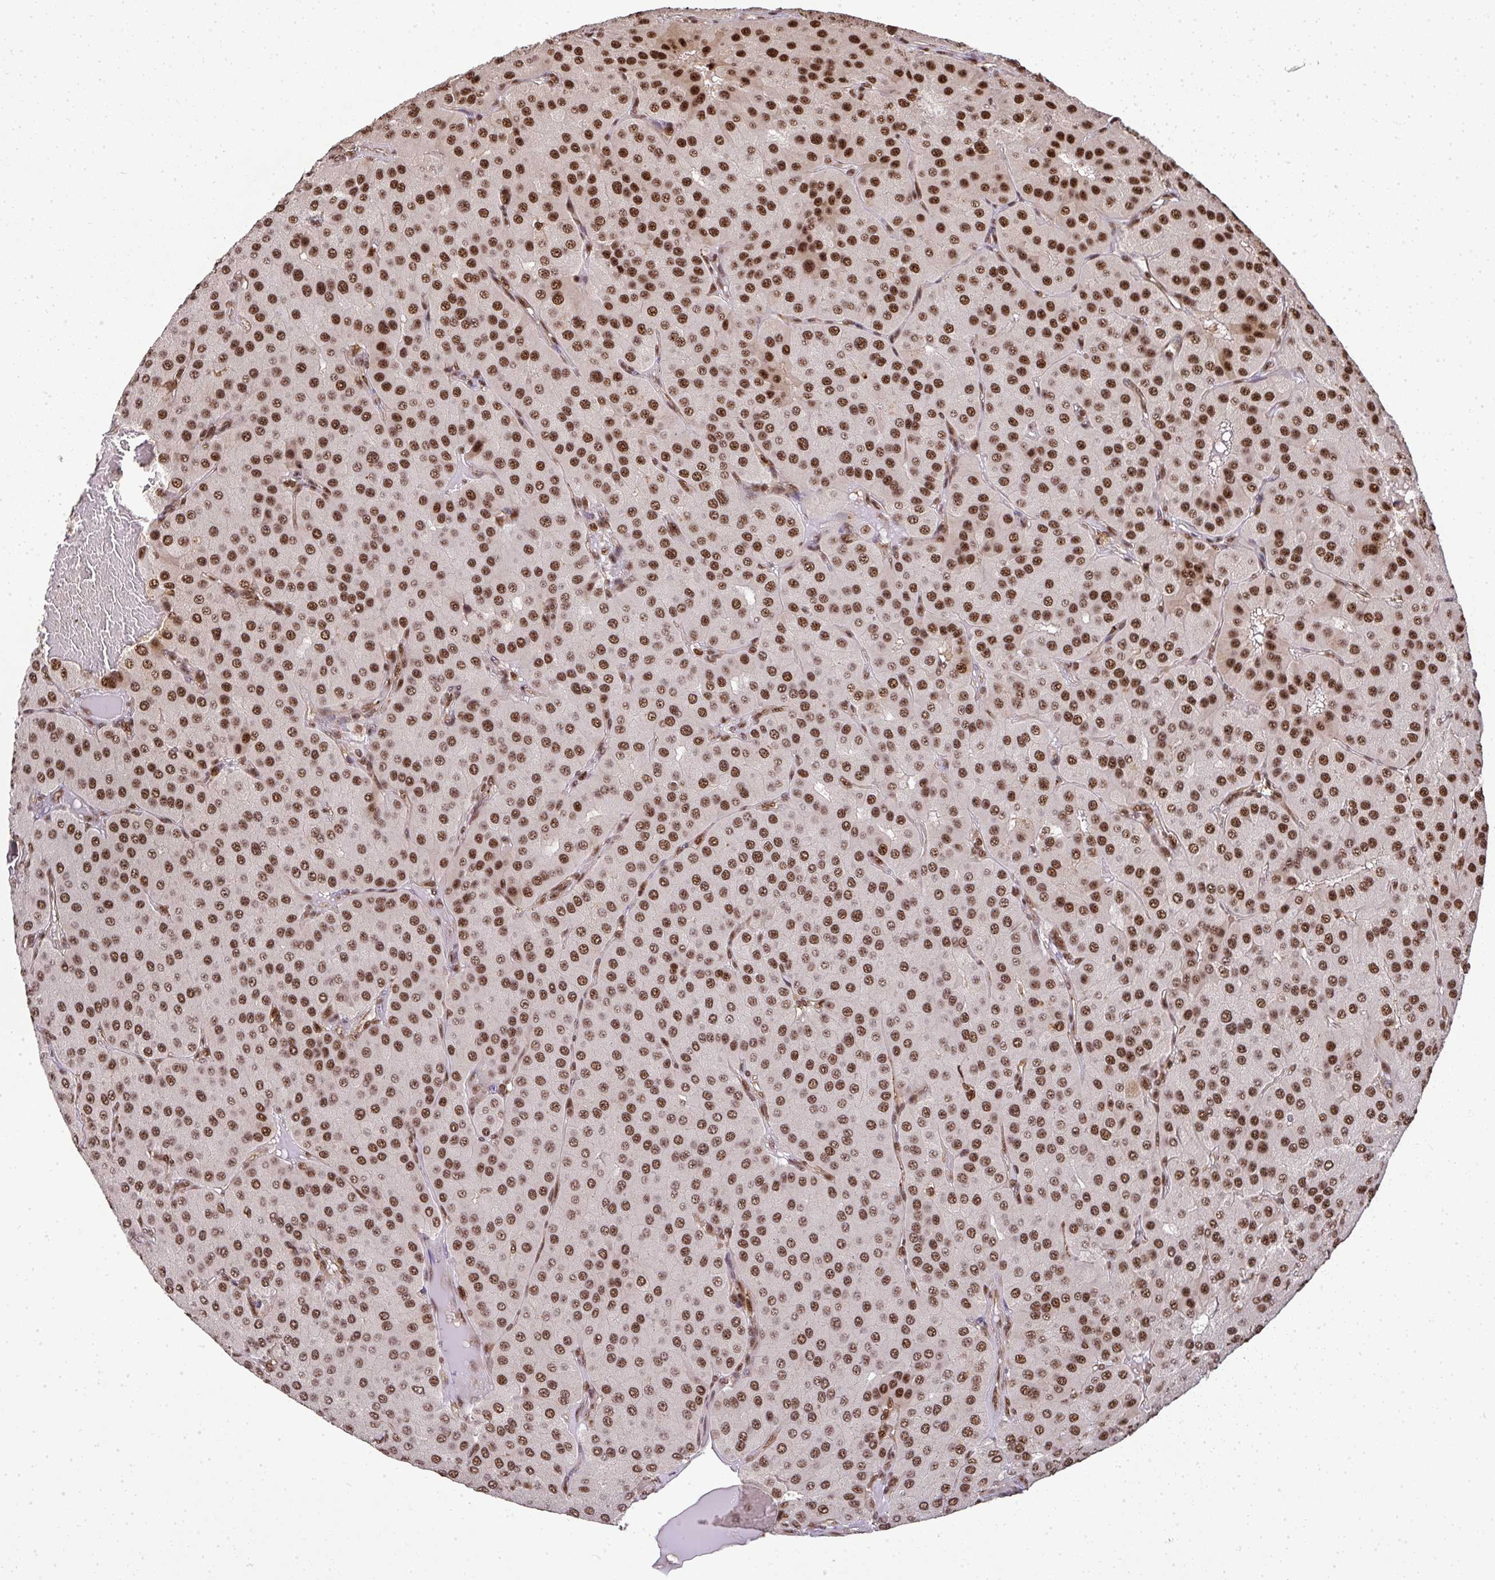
{"staining": {"intensity": "strong", "quantity": ">75%", "location": "nuclear"}, "tissue": "parathyroid gland", "cell_type": "Glandular cells", "image_type": "normal", "snomed": [{"axis": "morphology", "description": "Normal tissue, NOS"}, {"axis": "morphology", "description": "Adenoma, NOS"}, {"axis": "topography", "description": "Parathyroid gland"}], "caption": "IHC image of unremarkable parathyroid gland: human parathyroid gland stained using IHC shows high levels of strong protein expression localized specifically in the nuclear of glandular cells, appearing as a nuclear brown color.", "gene": "U2AF1L4", "patient": {"sex": "female", "age": 86}}